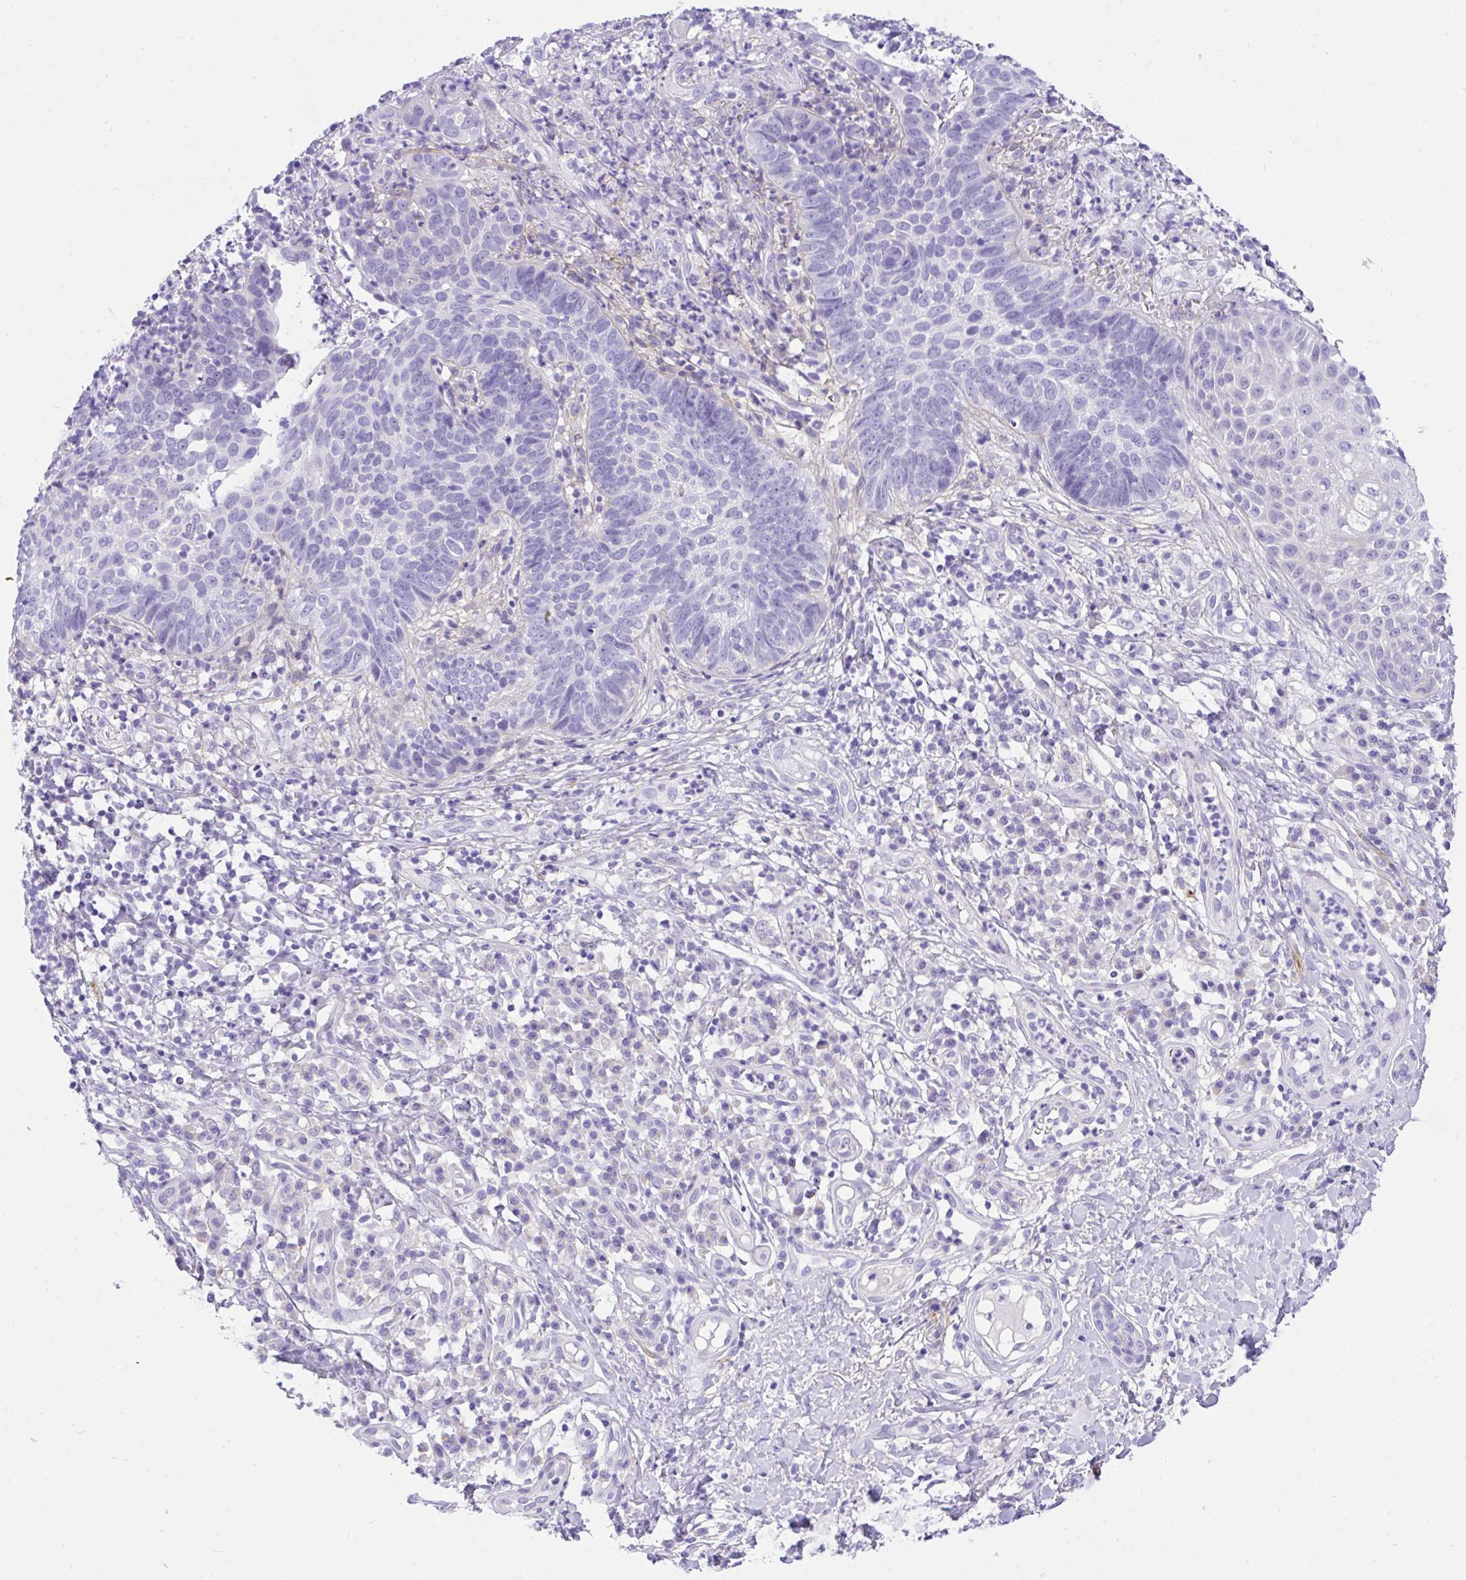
{"staining": {"intensity": "negative", "quantity": "none", "location": "none"}, "tissue": "skin cancer", "cell_type": "Tumor cells", "image_type": "cancer", "snomed": [{"axis": "morphology", "description": "Basal cell carcinoma"}, {"axis": "topography", "description": "Skin"}, {"axis": "topography", "description": "Skin of leg"}], "caption": "Protein analysis of skin cancer (basal cell carcinoma) reveals no significant positivity in tumor cells.", "gene": "TLN2", "patient": {"sex": "female", "age": 87}}